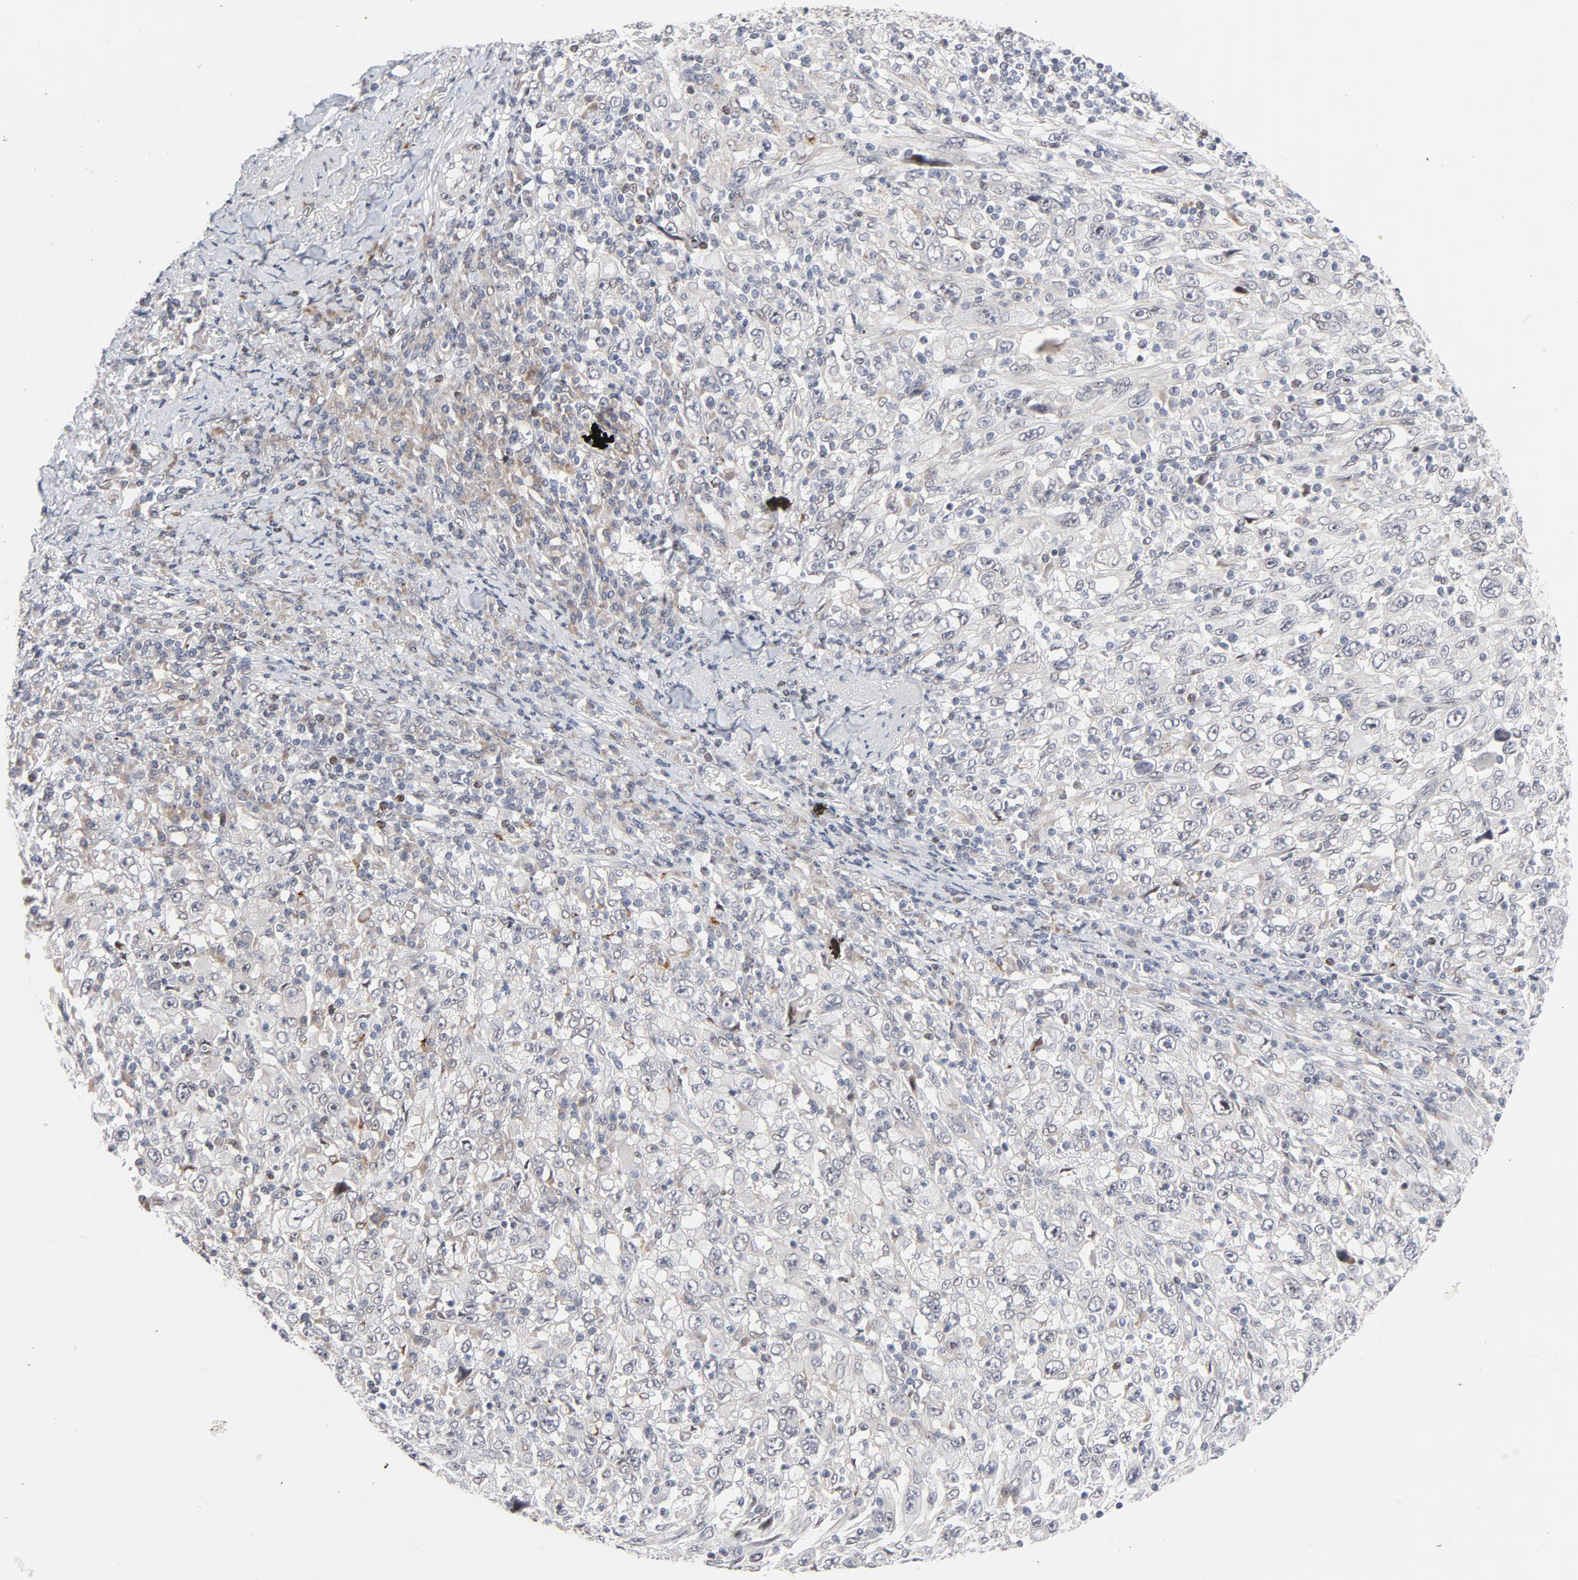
{"staining": {"intensity": "negative", "quantity": "none", "location": "none"}, "tissue": "melanoma", "cell_type": "Tumor cells", "image_type": "cancer", "snomed": [{"axis": "morphology", "description": "Malignant melanoma, Metastatic site"}, {"axis": "topography", "description": "Skin"}], "caption": "There is no significant expression in tumor cells of malignant melanoma (metastatic site).", "gene": "NFIC", "patient": {"sex": "female", "age": 56}}